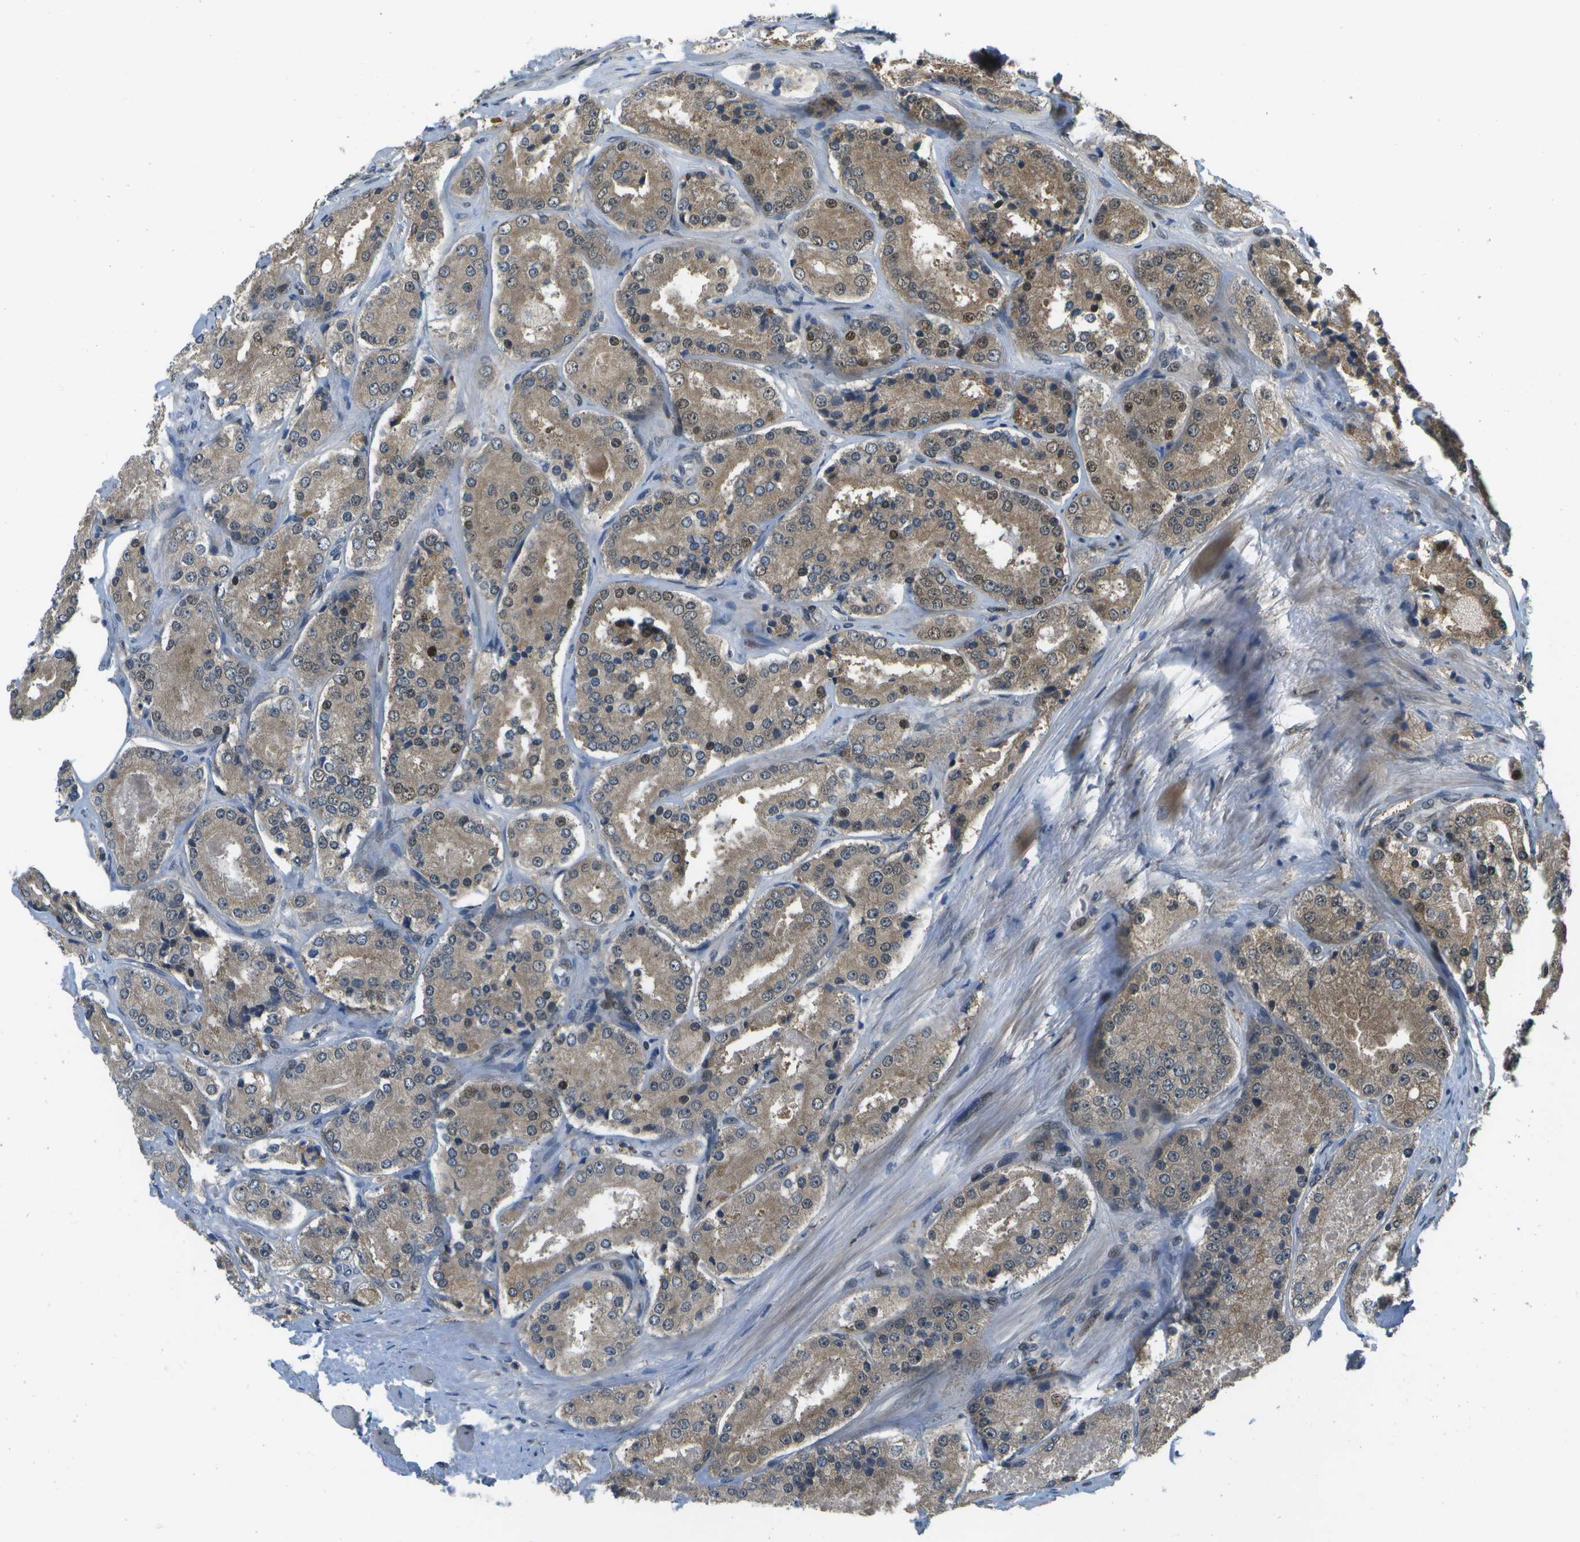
{"staining": {"intensity": "weak", "quantity": ">75%", "location": "cytoplasmic/membranous,nuclear"}, "tissue": "prostate cancer", "cell_type": "Tumor cells", "image_type": "cancer", "snomed": [{"axis": "morphology", "description": "Adenocarcinoma, High grade"}, {"axis": "topography", "description": "Prostate"}], "caption": "Human prostate cancer (adenocarcinoma (high-grade)) stained with a brown dye displays weak cytoplasmic/membranous and nuclear positive positivity in approximately >75% of tumor cells.", "gene": "GANC", "patient": {"sex": "male", "age": 65}}